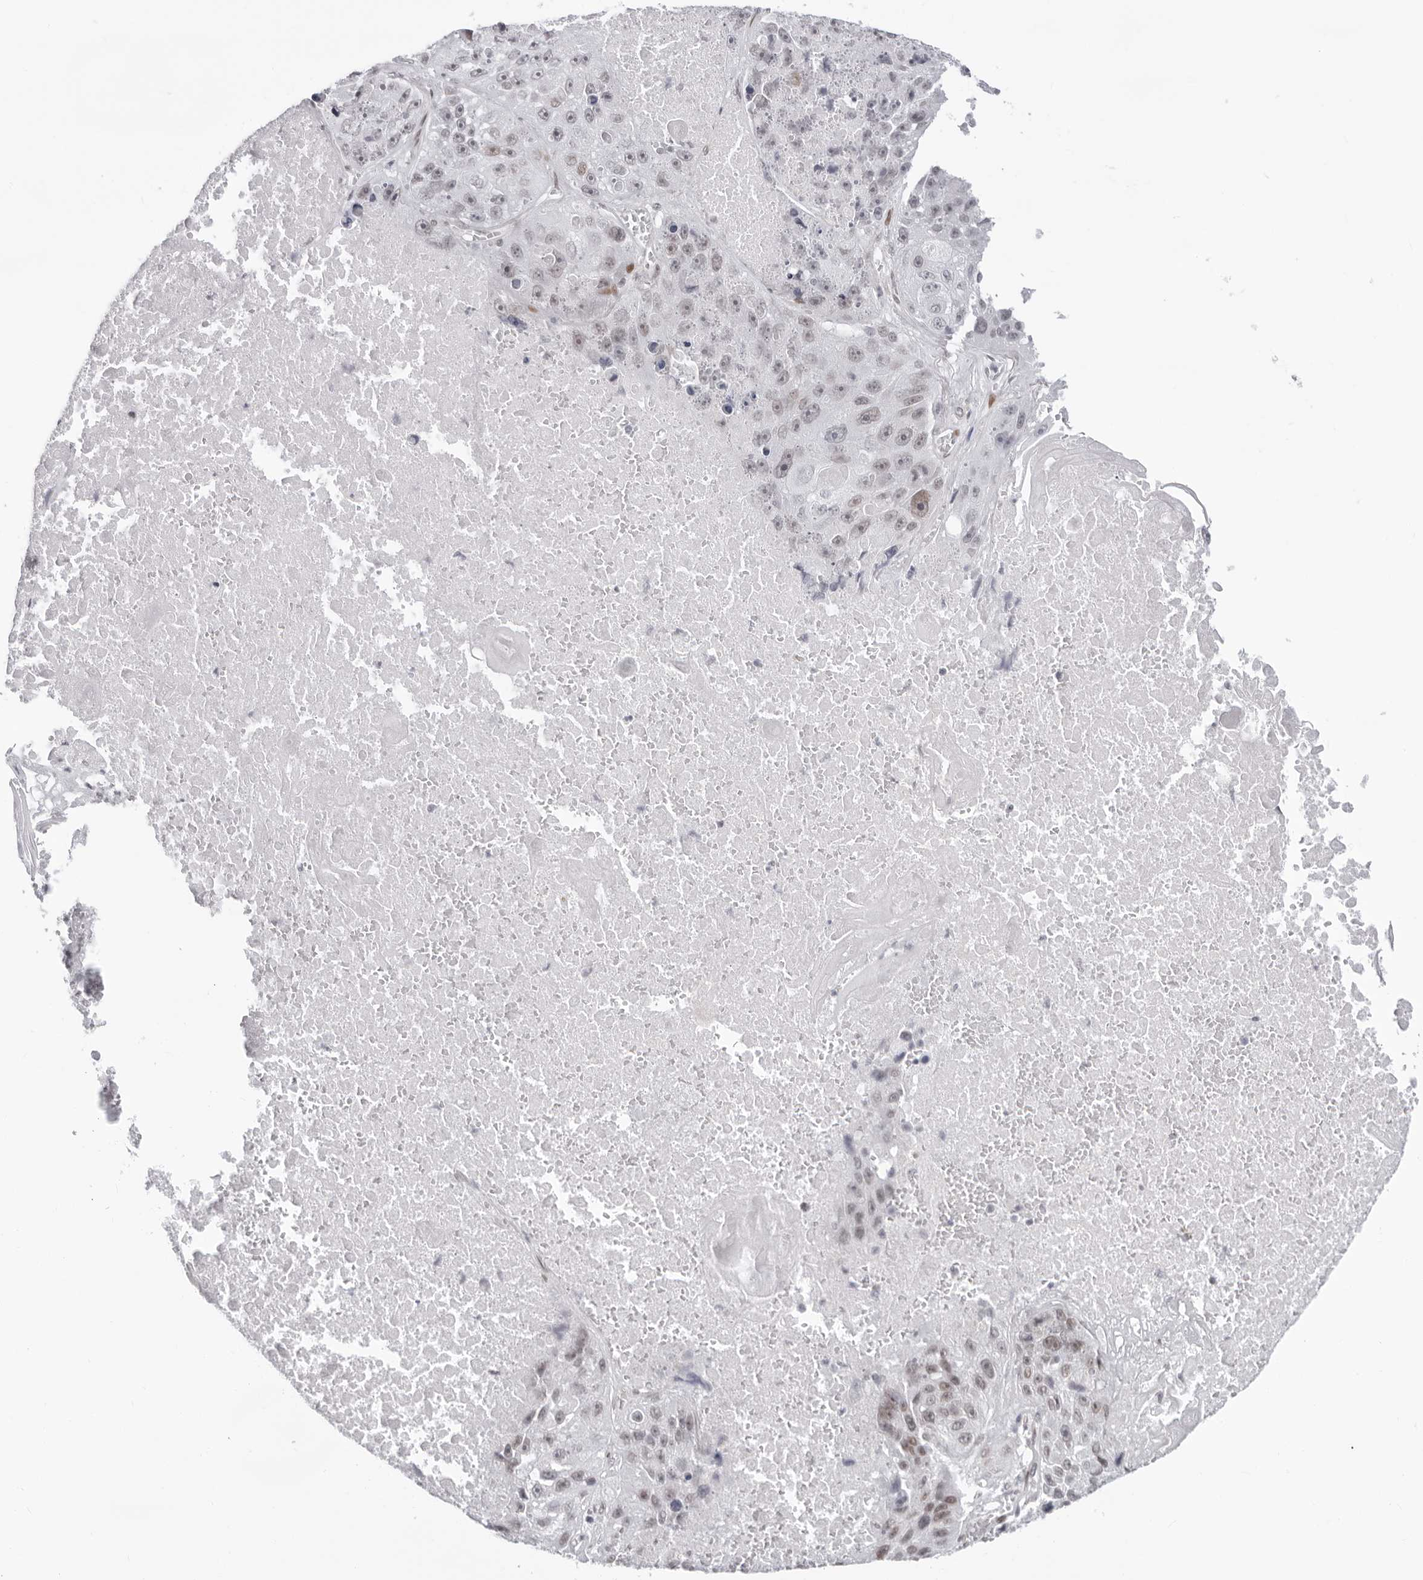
{"staining": {"intensity": "weak", "quantity": "25%-75%", "location": "nuclear"}, "tissue": "lung cancer", "cell_type": "Tumor cells", "image_type": "cancer", "snomed": [{"axis": "morphology", "description": "Squamous cell carcinoma, NOS"}, {"axis": "topography", "description": "Lung"}], "caption": "Lung cancer stained with a protein marker reveals weak staining in tumor cells.", "gene": "NTPCR", "patient": {"sex": "male", "age": 61}}